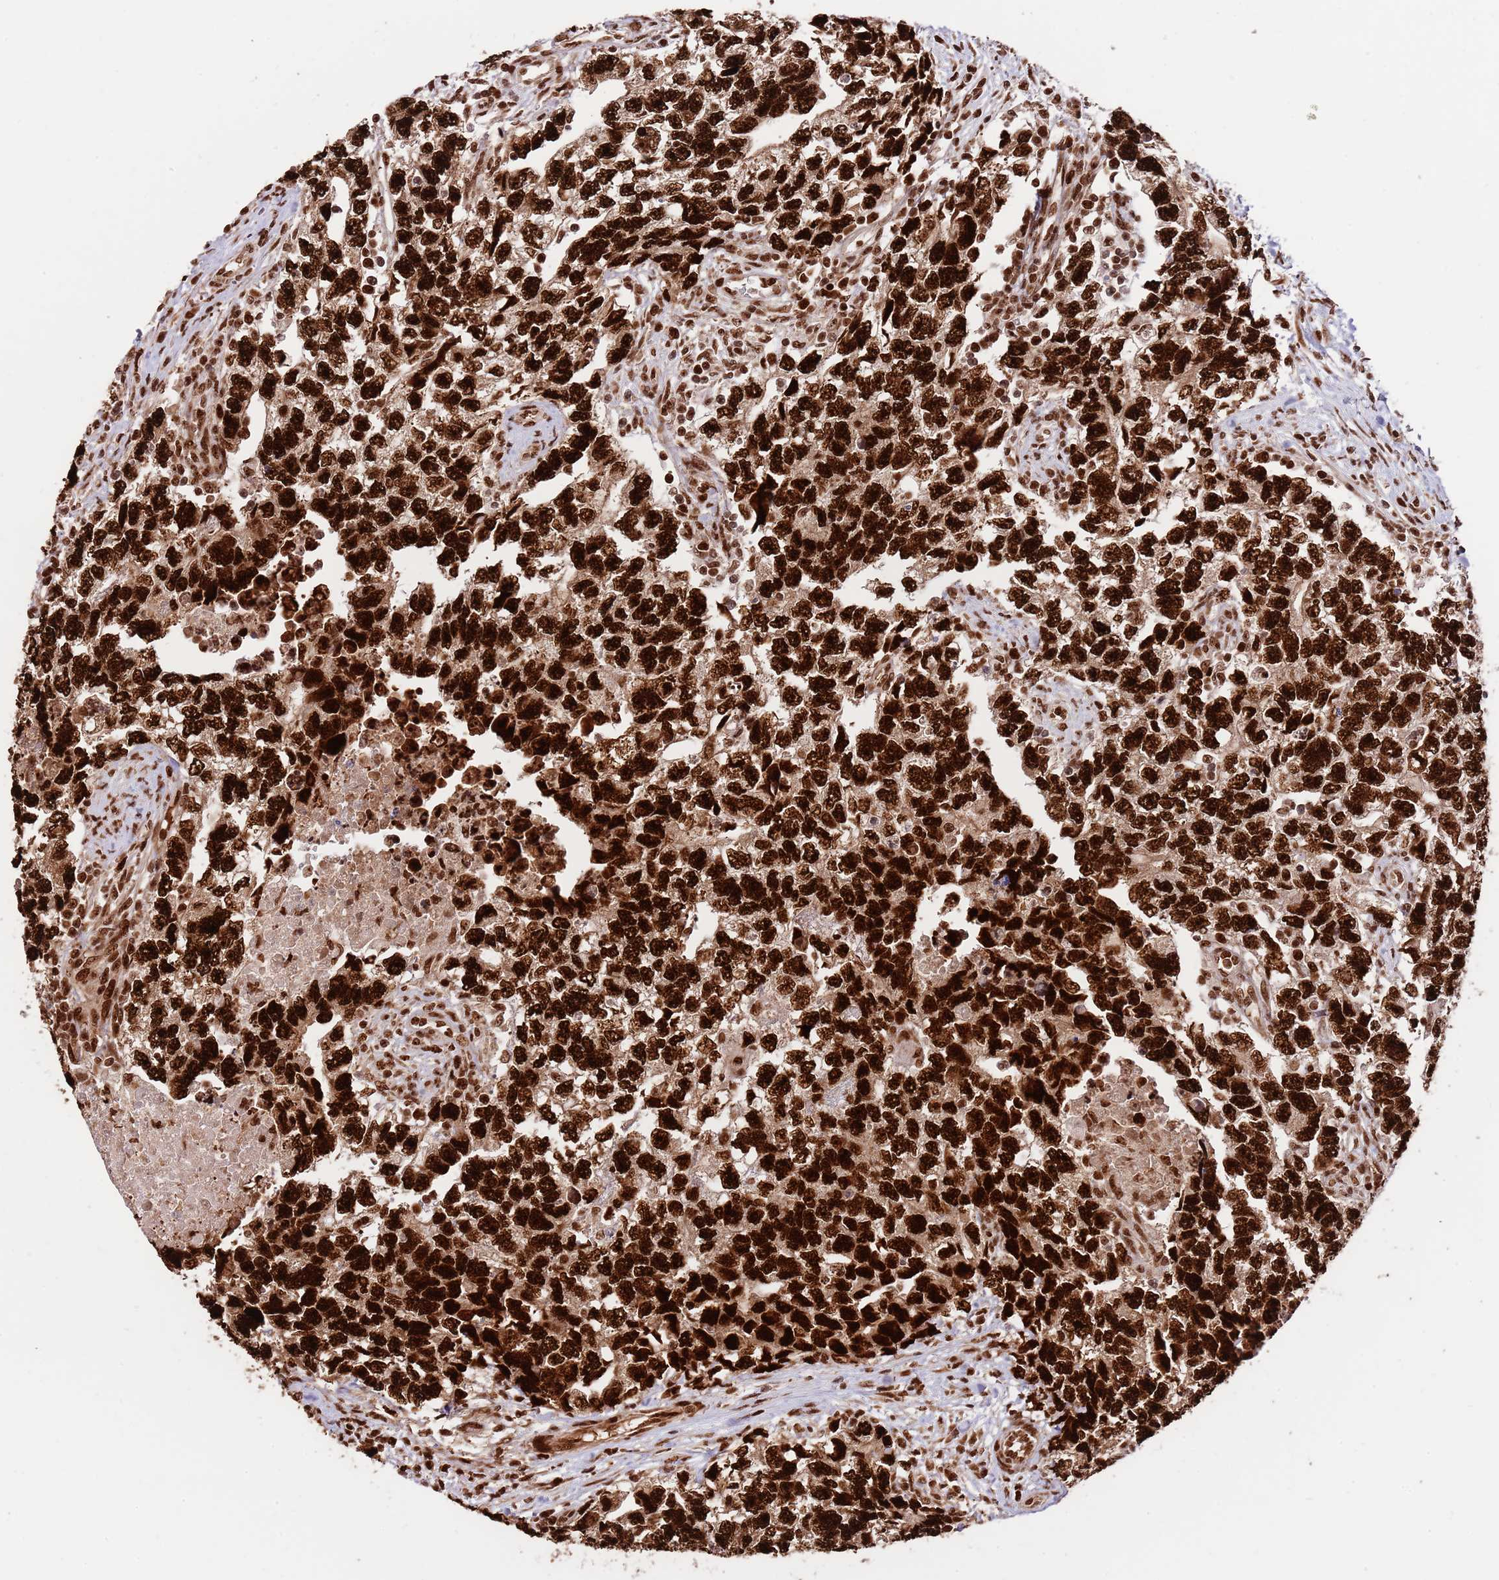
{"staining": {"intensity": "strong", "quantity": ">75%", "location": "nuclear"}, "tissue": "testis cancer", "cell_type": "Tumor cells", "image_type": "cancer", "snomed": [{"axis": "morphology", "description": "Carcinoma, Embryonal, NOS"}, {"axis": "topography", "description": "Testis"}], "caption": "Brown immunohistochemical staining in human testis cancer exhibits strong nuclear expression in about >75% of tumor cells.", "gene": "RIF1", "patient": {"sex": "male", "age": 22}}